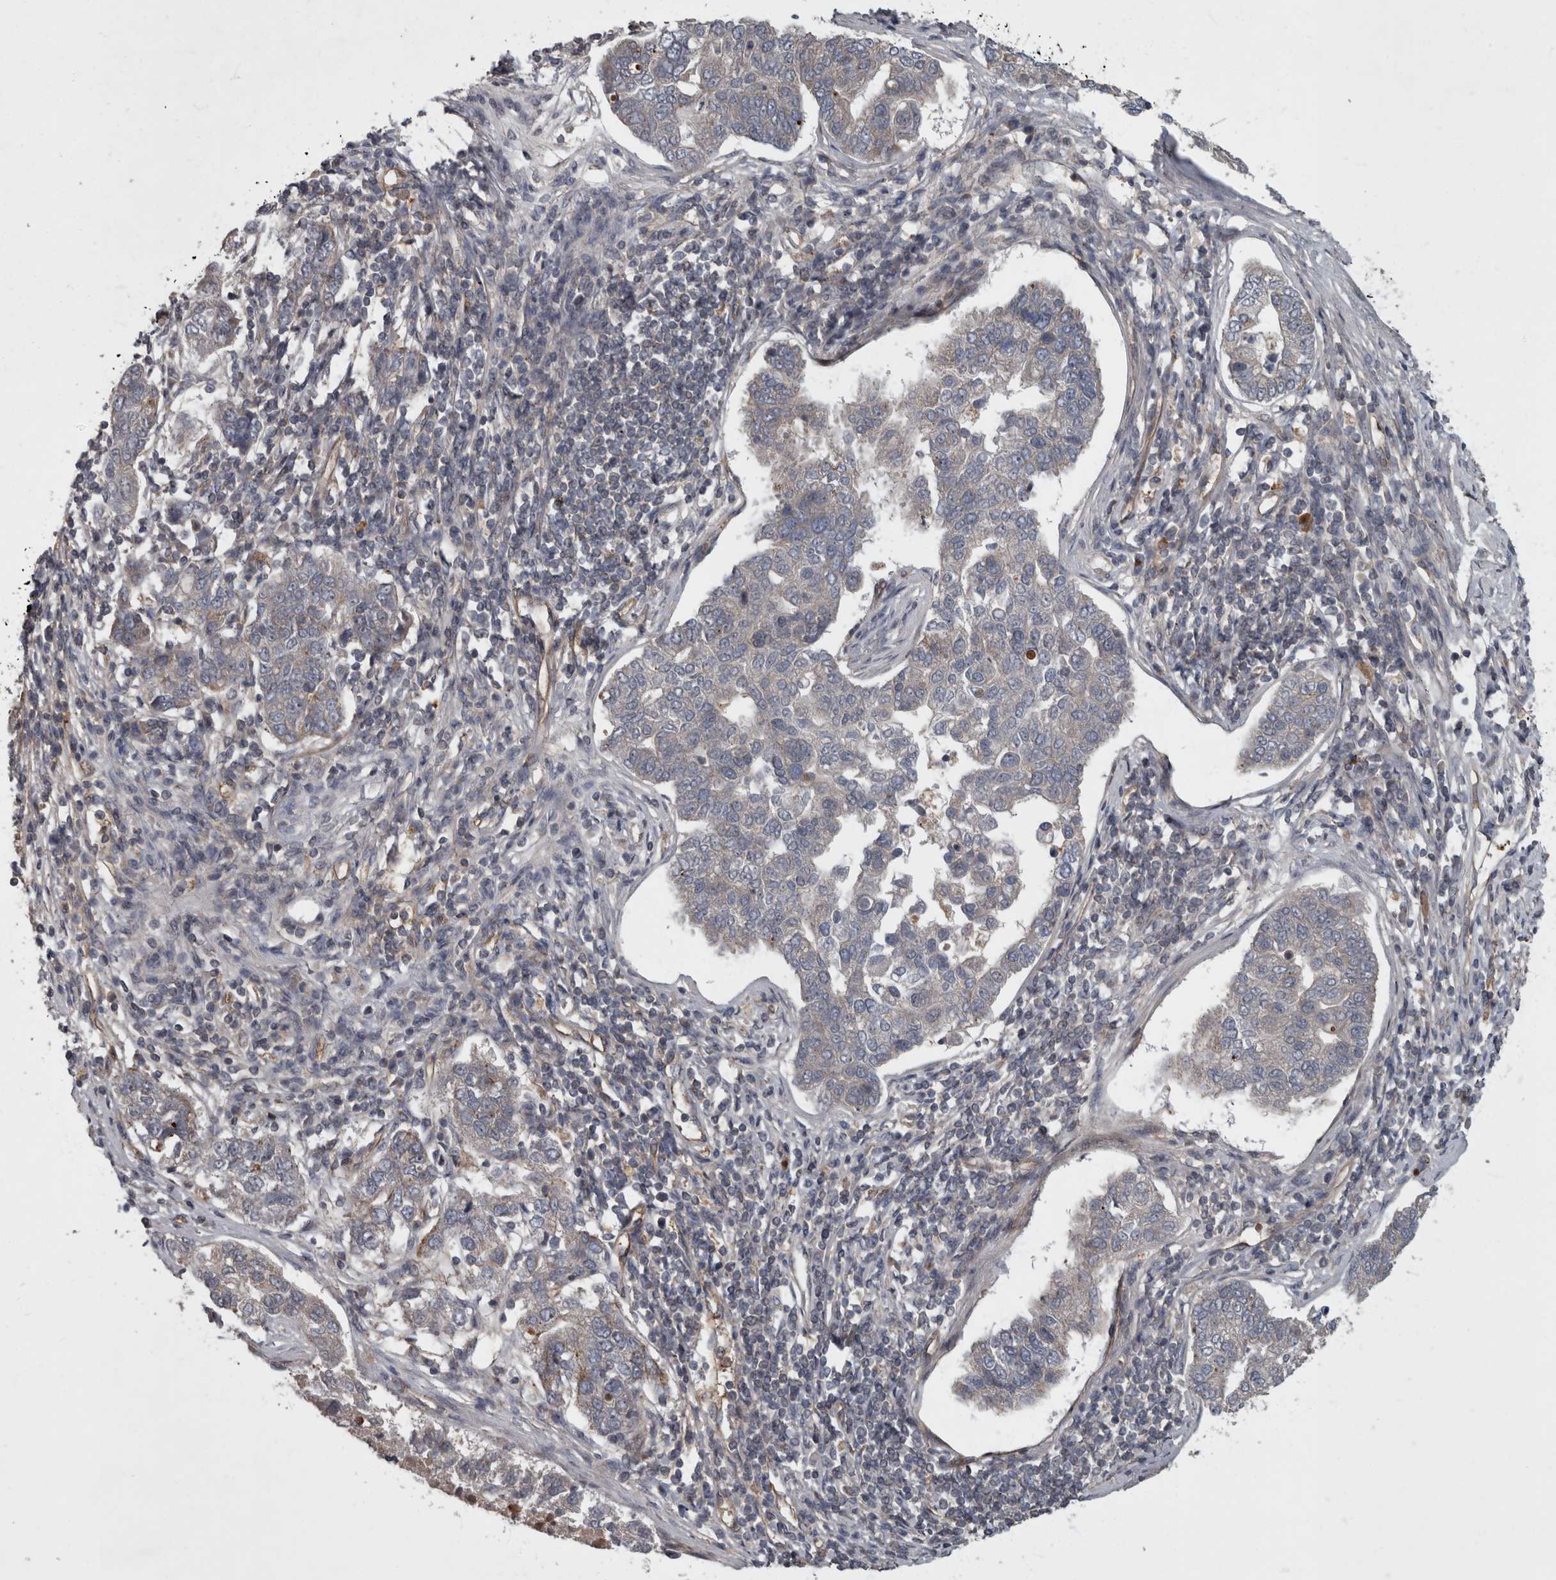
{"staining": {"intensity": "negative", "quantity": "none", "location": "none"}, "tissue": "pancreatic cancer", "cell_type": "Tumor cells", "image_type": "cancer", "snomed": [{"axis": "morphology", "description": "Adenocarcinoma, NOS"}, {"axis": "topography", "description": "Pancreas"}], "caption": "An IHC image of pancreatic cancer (adenocarcinoma) is shown. There is no staining in tumor cells of pancreatic cancer (adenocarcinoma).", "gene": "VEGFD", "patient": {"sex": "female", "age": 61}}